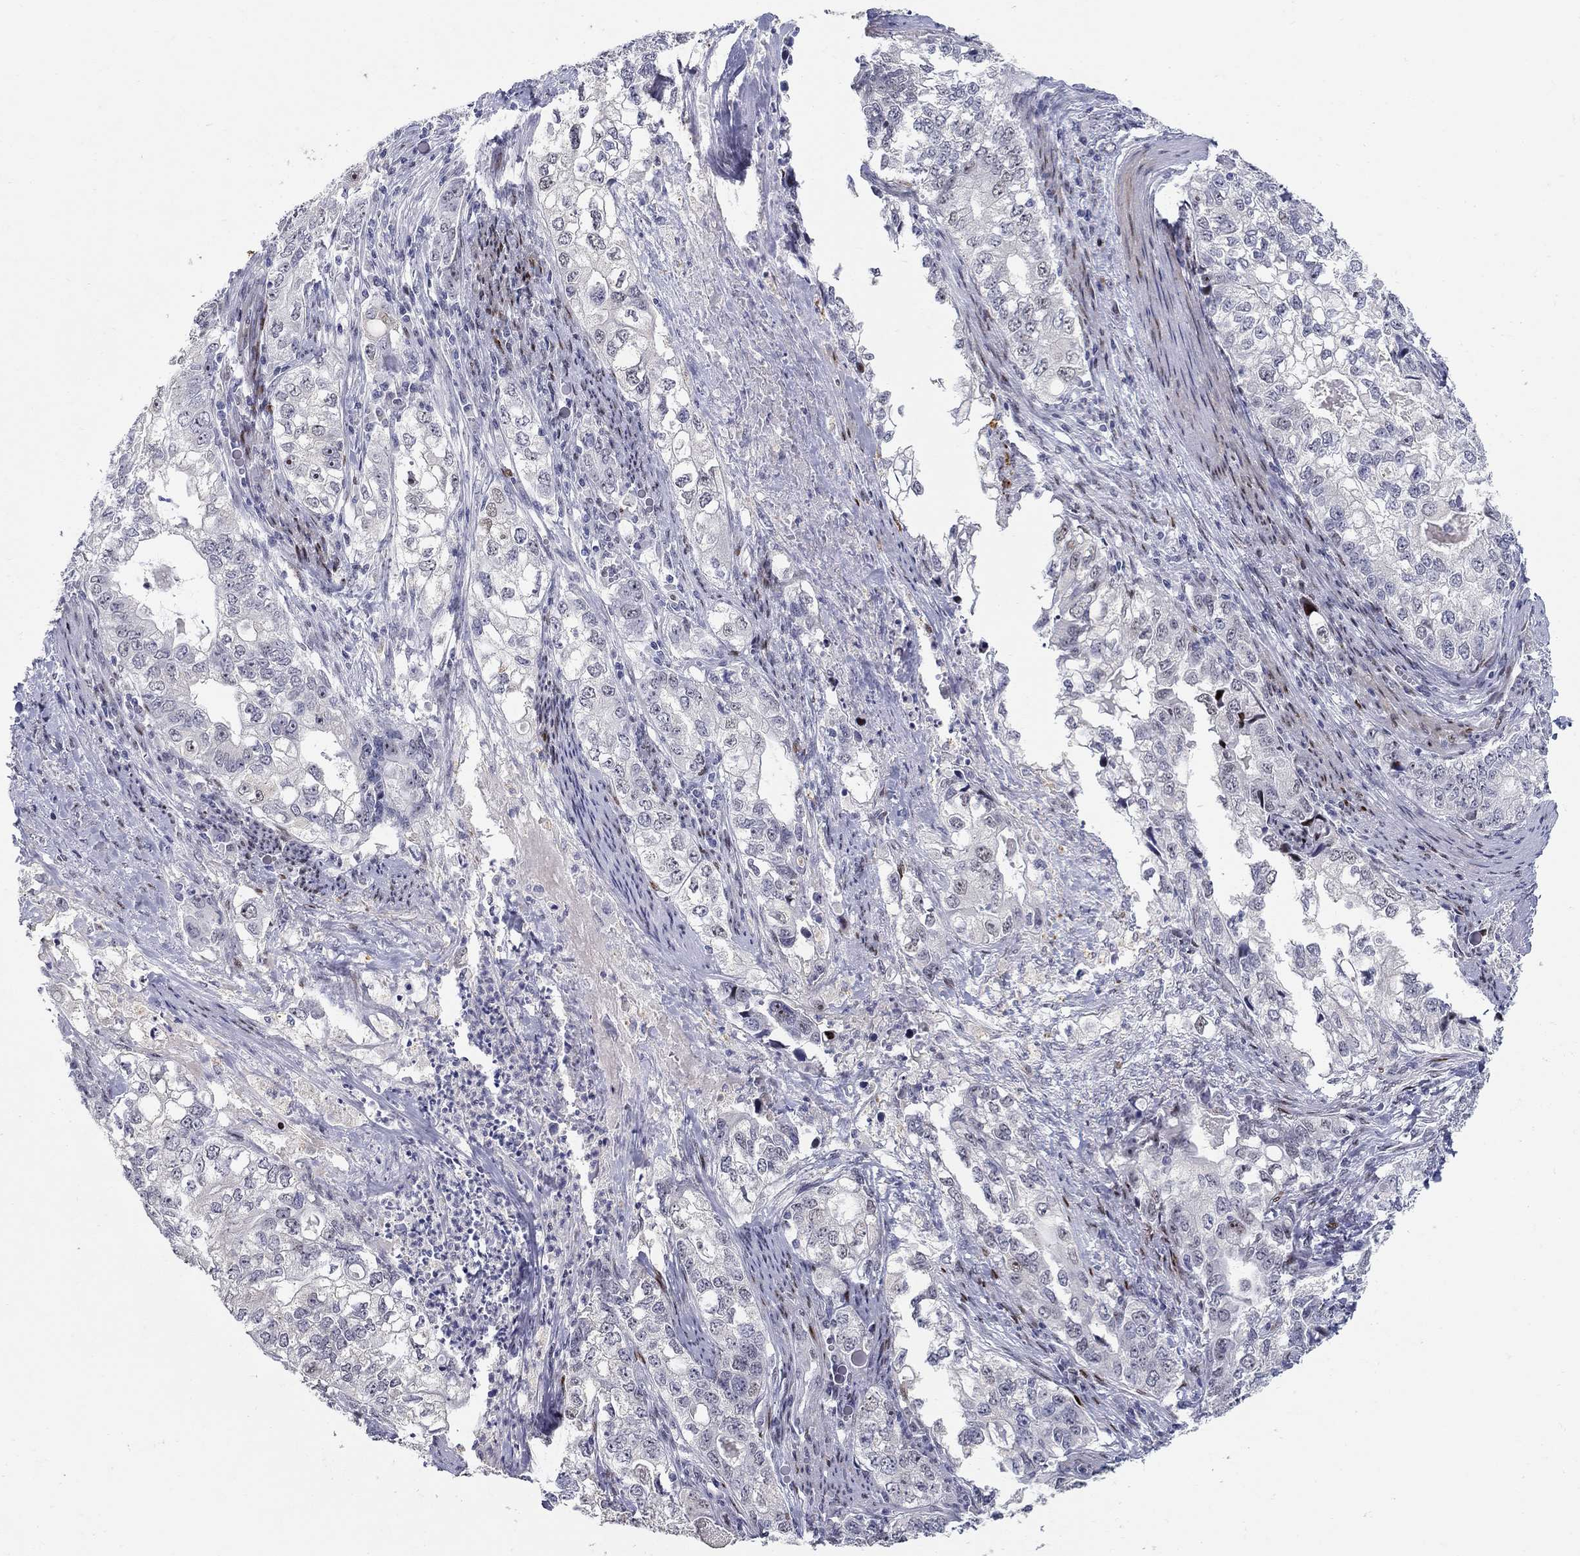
{"staining": {"intensity": "negative", "quantity": "none", "location": "none"}, "tissue": "stomach cancer", "cell_type": "Tumor cells", "image_type": "cancer", "snomed": [{"axis": "morphology", "description": "Adenocarcinoma, NOS"}, {"axis": "topography", "description": "Stomach, lower"}], "caption": "A high-resolution histopathology image shows immunohistochemistry (IHC) staining of stomach cancer (adenocarcinoma), which shows no significant positivity in tumor cells.", "gene": "RAPGEF5", "patient": {"sex": "female", "age": 72}}